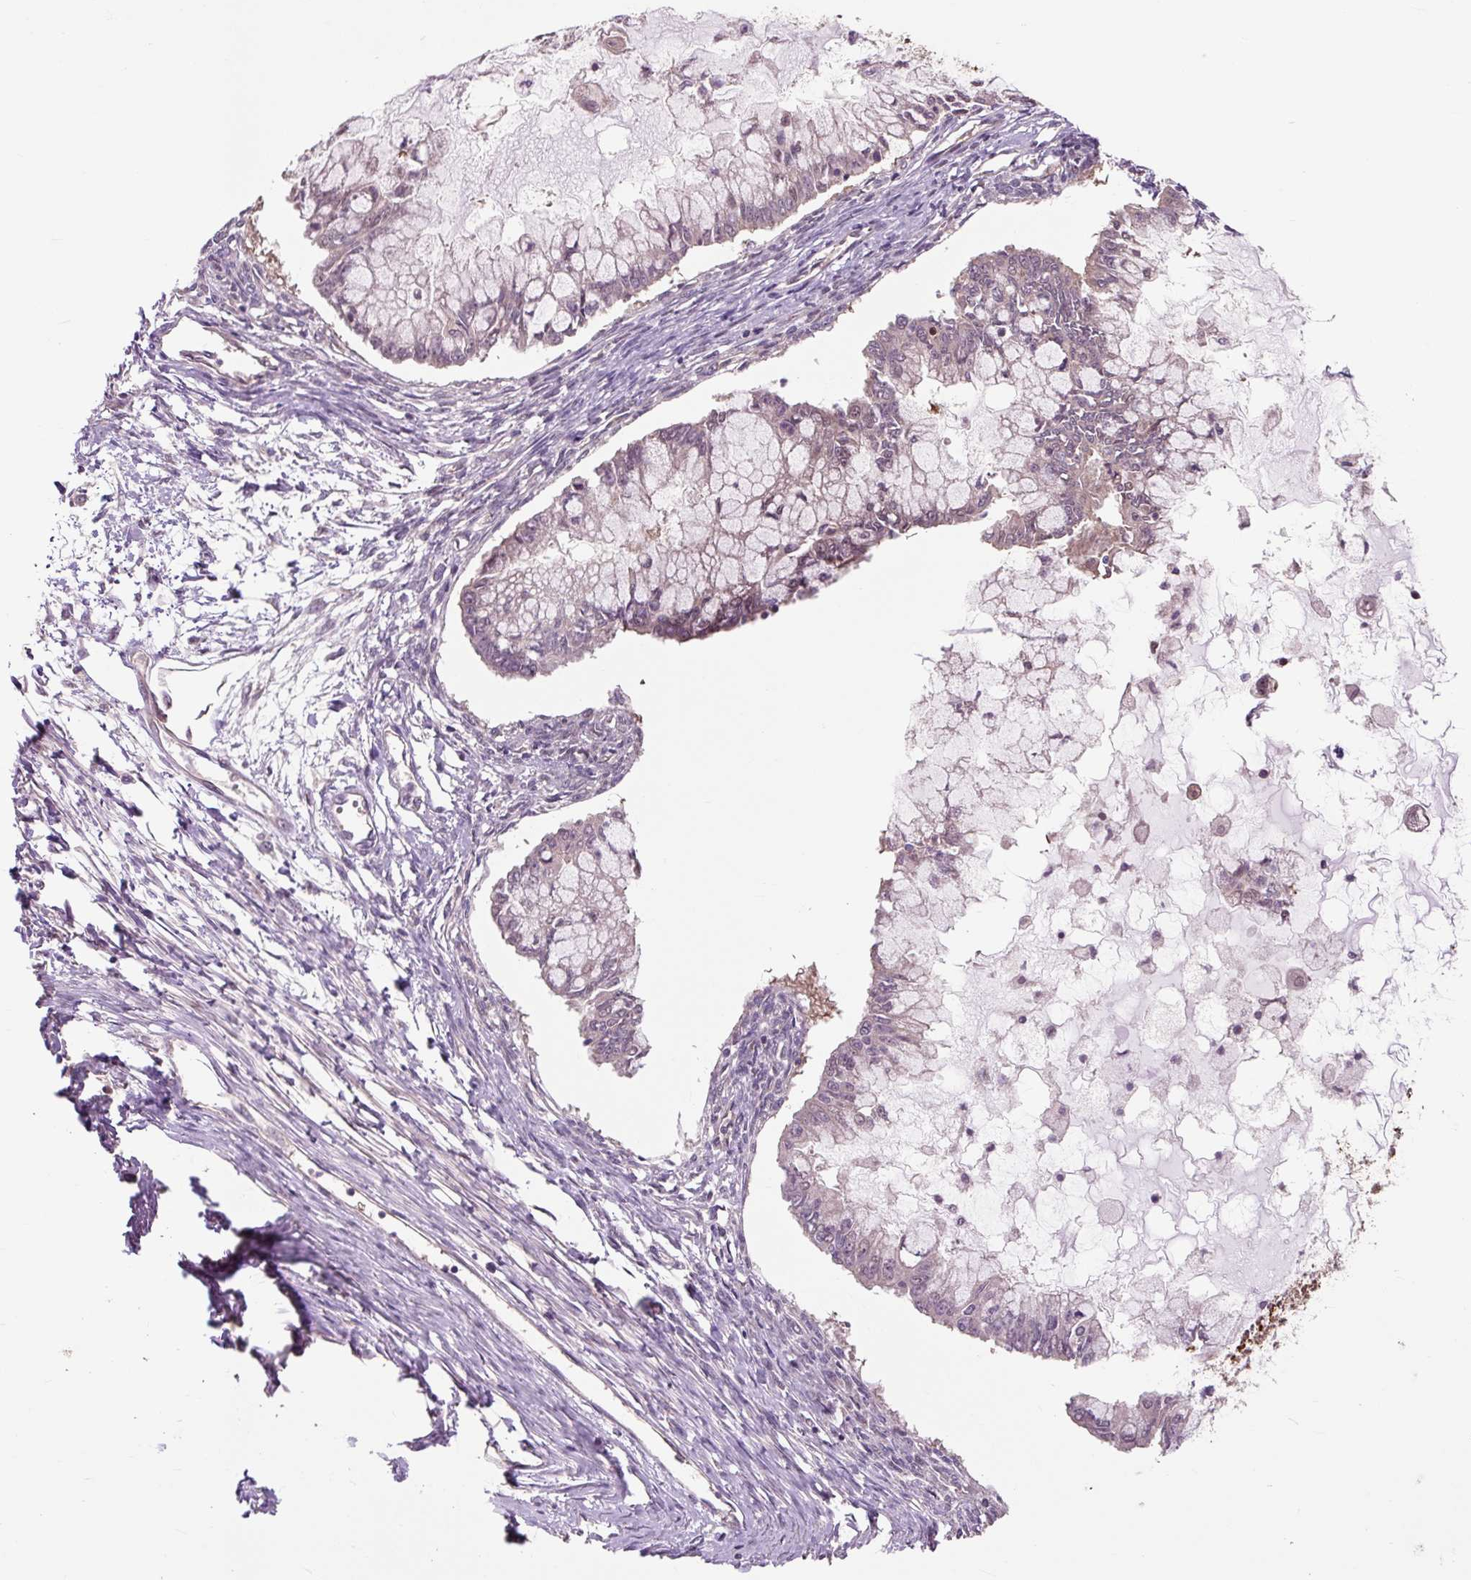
{"staining": {"intensity": "weak", "quantity": "25%-75%", "location": "cytoplasmic/membranous"}, "tissue": "ovarian cancer", "cell_type": "Tumor cells", "image_type": "cancer", "snomed": [{"axis": "morphology", "description": "Cystadenocarcinoma, mucinous, NOS"}, {"axis": "topography", "description": "Ovary"}], "caption": "Weak cytoplasmic/membranous staining for a protein is appreciated in approximately 25%-75% of tumor cells of ovarian cancer using IHC.", "gene": "MMS19", "patient": {"sex": "female", "age": 34}}